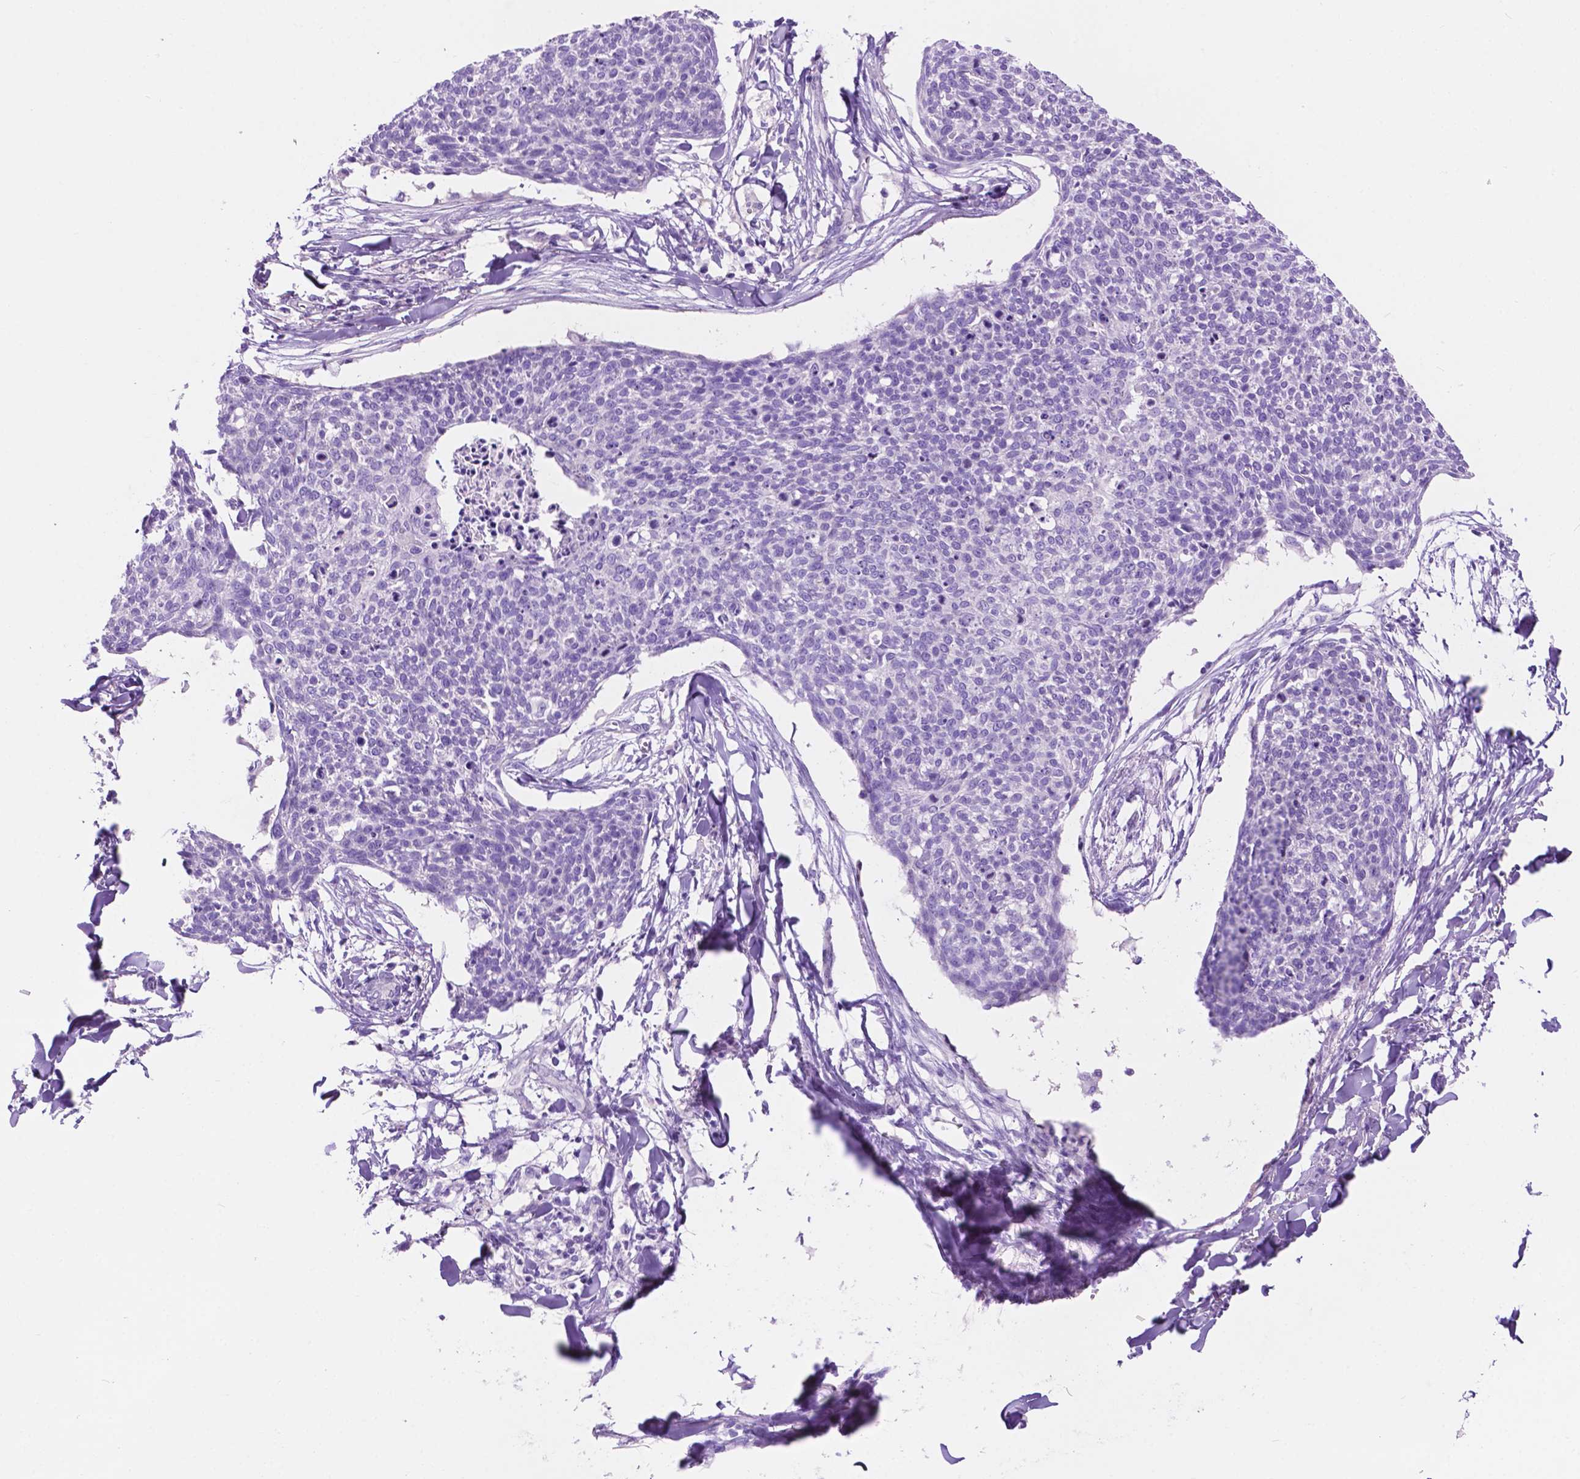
{"staining": {"intensity": "negative", "quantity": "none", "location": "none"}, "tissue": "skin cancer", "cell_type": "Tumor cells", "image_type": "cancer", "snomed": [{"axis": "morphology", "description": "Squamous cell carcinoma, NOS"}, {"axis": "topography", "description": "Skin"}, {"axis": "topography", "description": "Vulva"}], "caption": "There is no significant expression in tumor cells of skin cancer.", "gene": "IGFN1", "patient": {"sex": "female", "age": 75}}